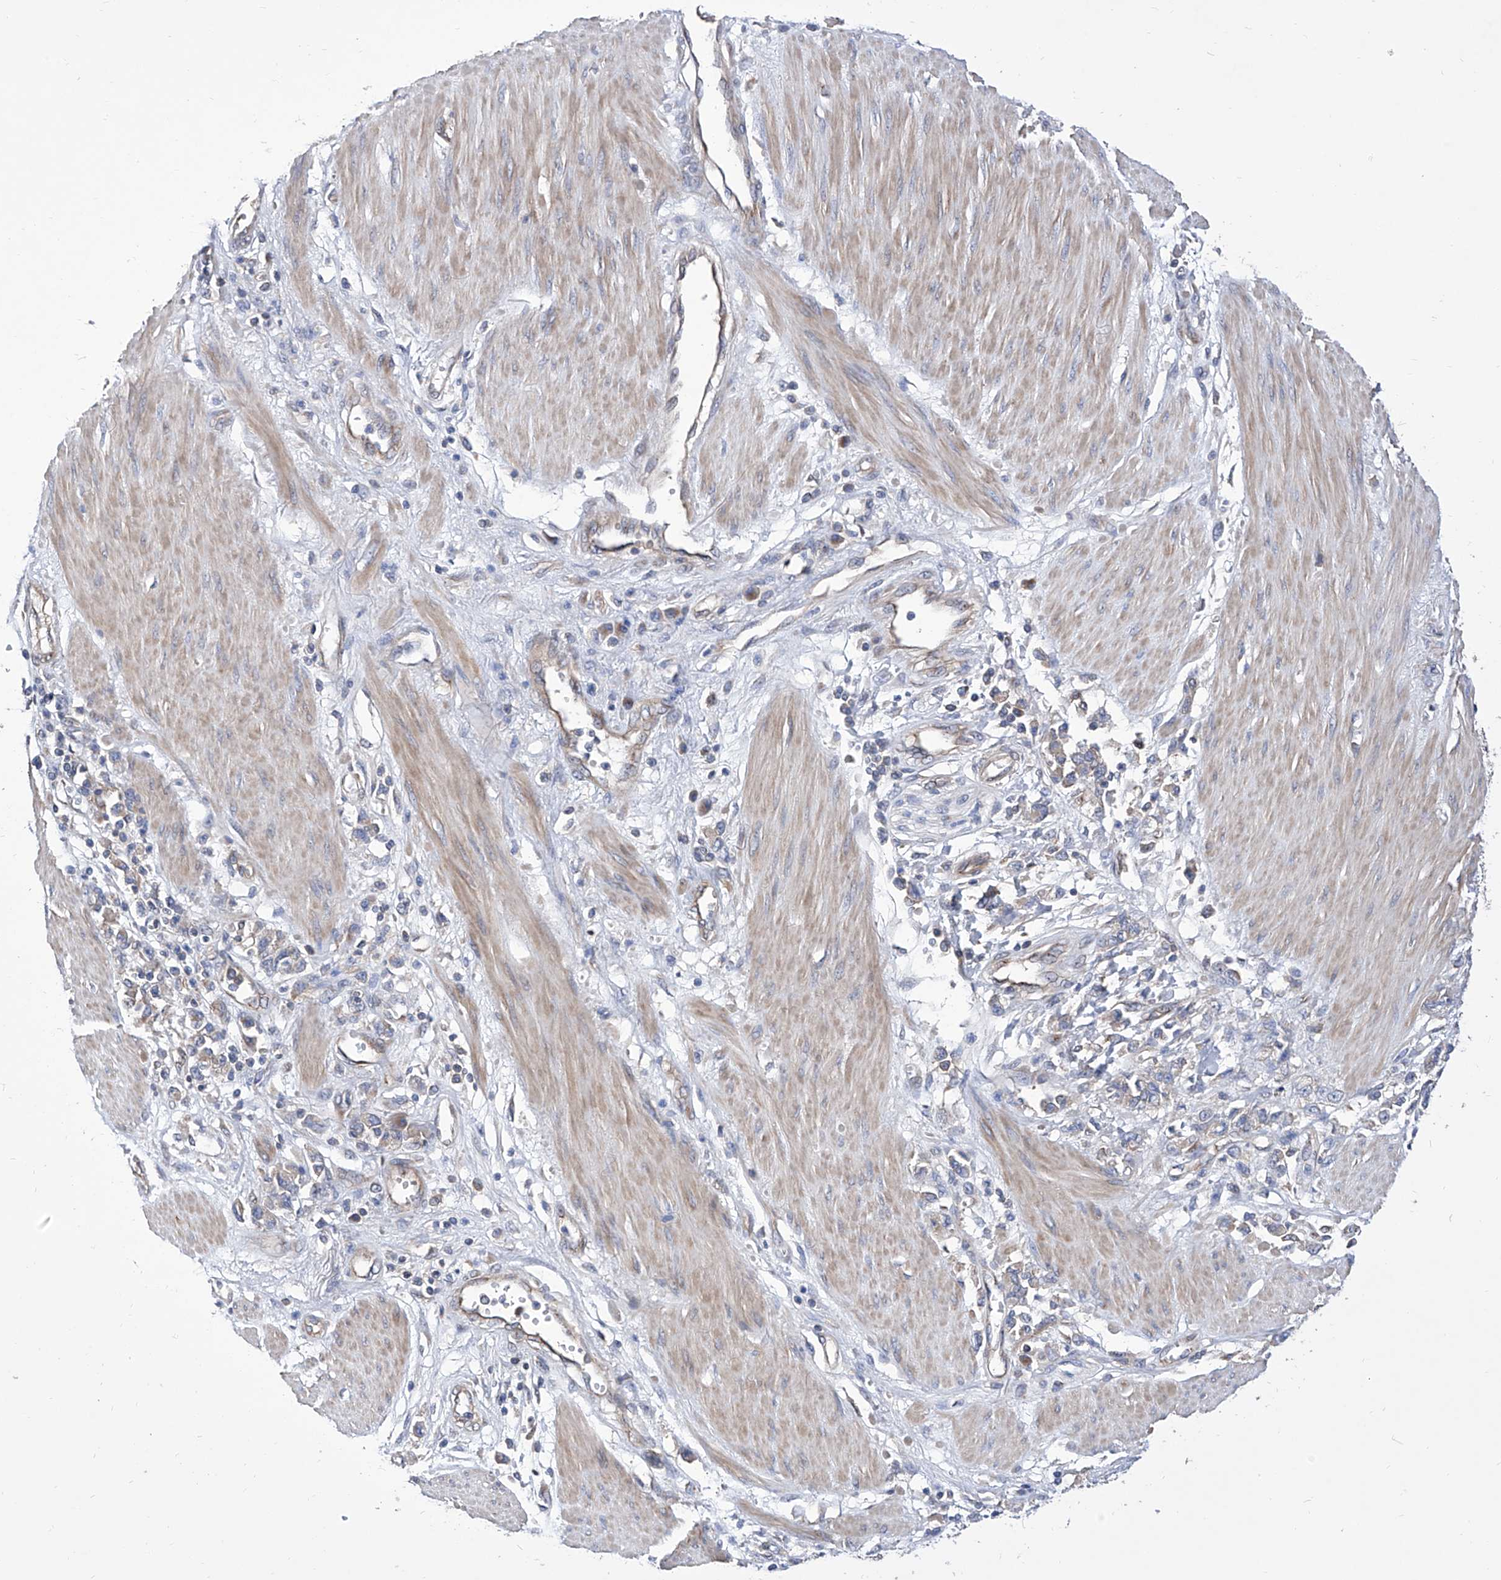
{"staining": {"intensity": "weak", "quantity": "<25%", "location": "cytoplasmic/membranous"}, "tissue": "stomach cancer", "cell_type": "Tumor cells", "image_type": "cancer", "snomed": [{"axis": "morphology", "description": "Adenocarcinoma, NOS"}, {"axis": "topography", "description": "Stomach"}], "caption": "Immunohistochemistry histopathology image of stomach adenocarcinoma stained for a protein (brown), which shows no staining in tumor cells.", "gene": "TJAP1", "patient": {"sex": "female", "age": 76}}